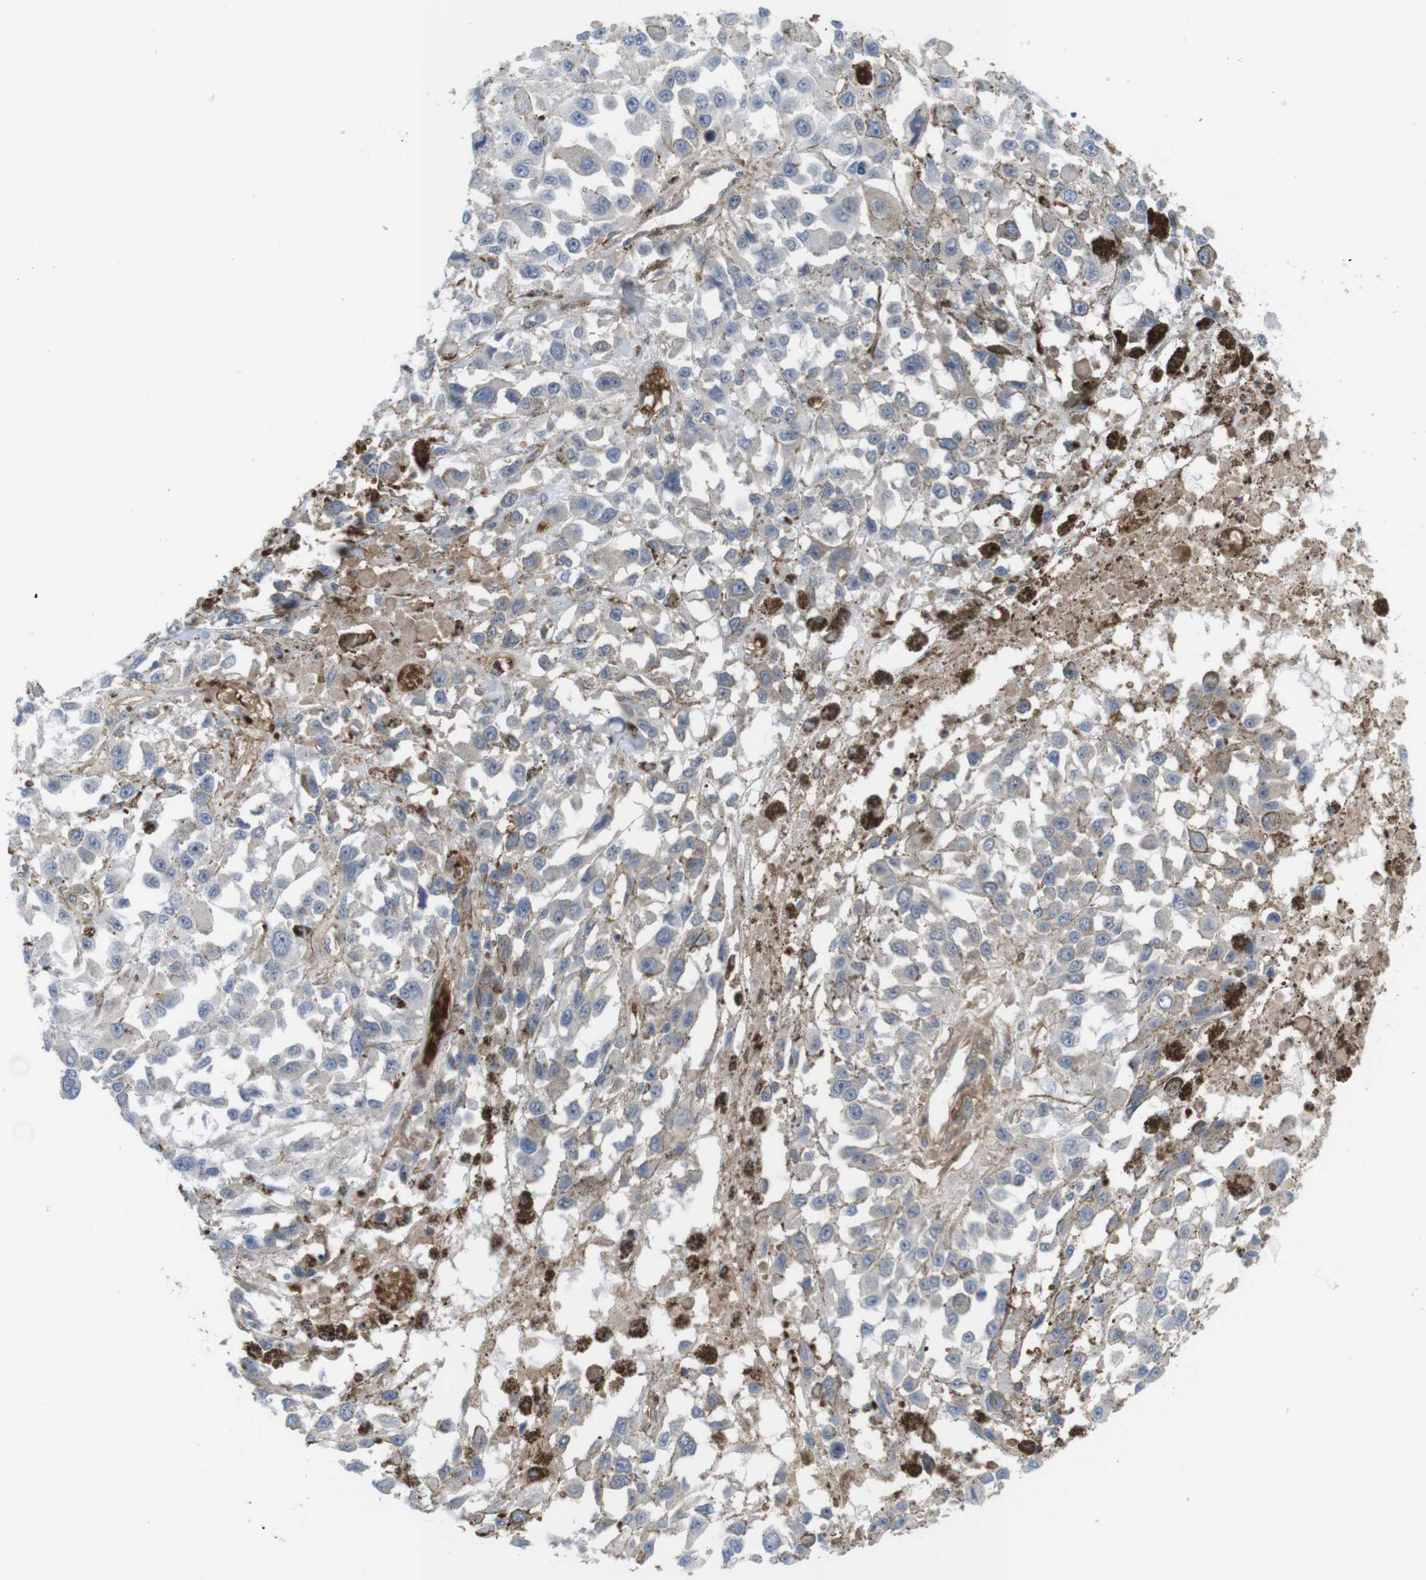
{"staining": {"intensity": "negative", "quantity": "none", "location": "none"}, "tissue": "melanoma", "cell_type": "Tumor cells", "image_type": "cancer", "snomed": [{"axis": "morphology", "description": "Malignant melanoma, Metastatic site"}, {"axis": "topography", "description": "Lymph node"}], "caption": "A high-resolution image shows immunohistochemistry (IHC) staining of melanoma, which exhibits no significant expression in tumor cells. The staining is performed using DAB brown chromogen with nuclei counter-stained in using hematoxylin.", "gene": "CYBRD1", "patient": {"sex": "male", "age": 59}}